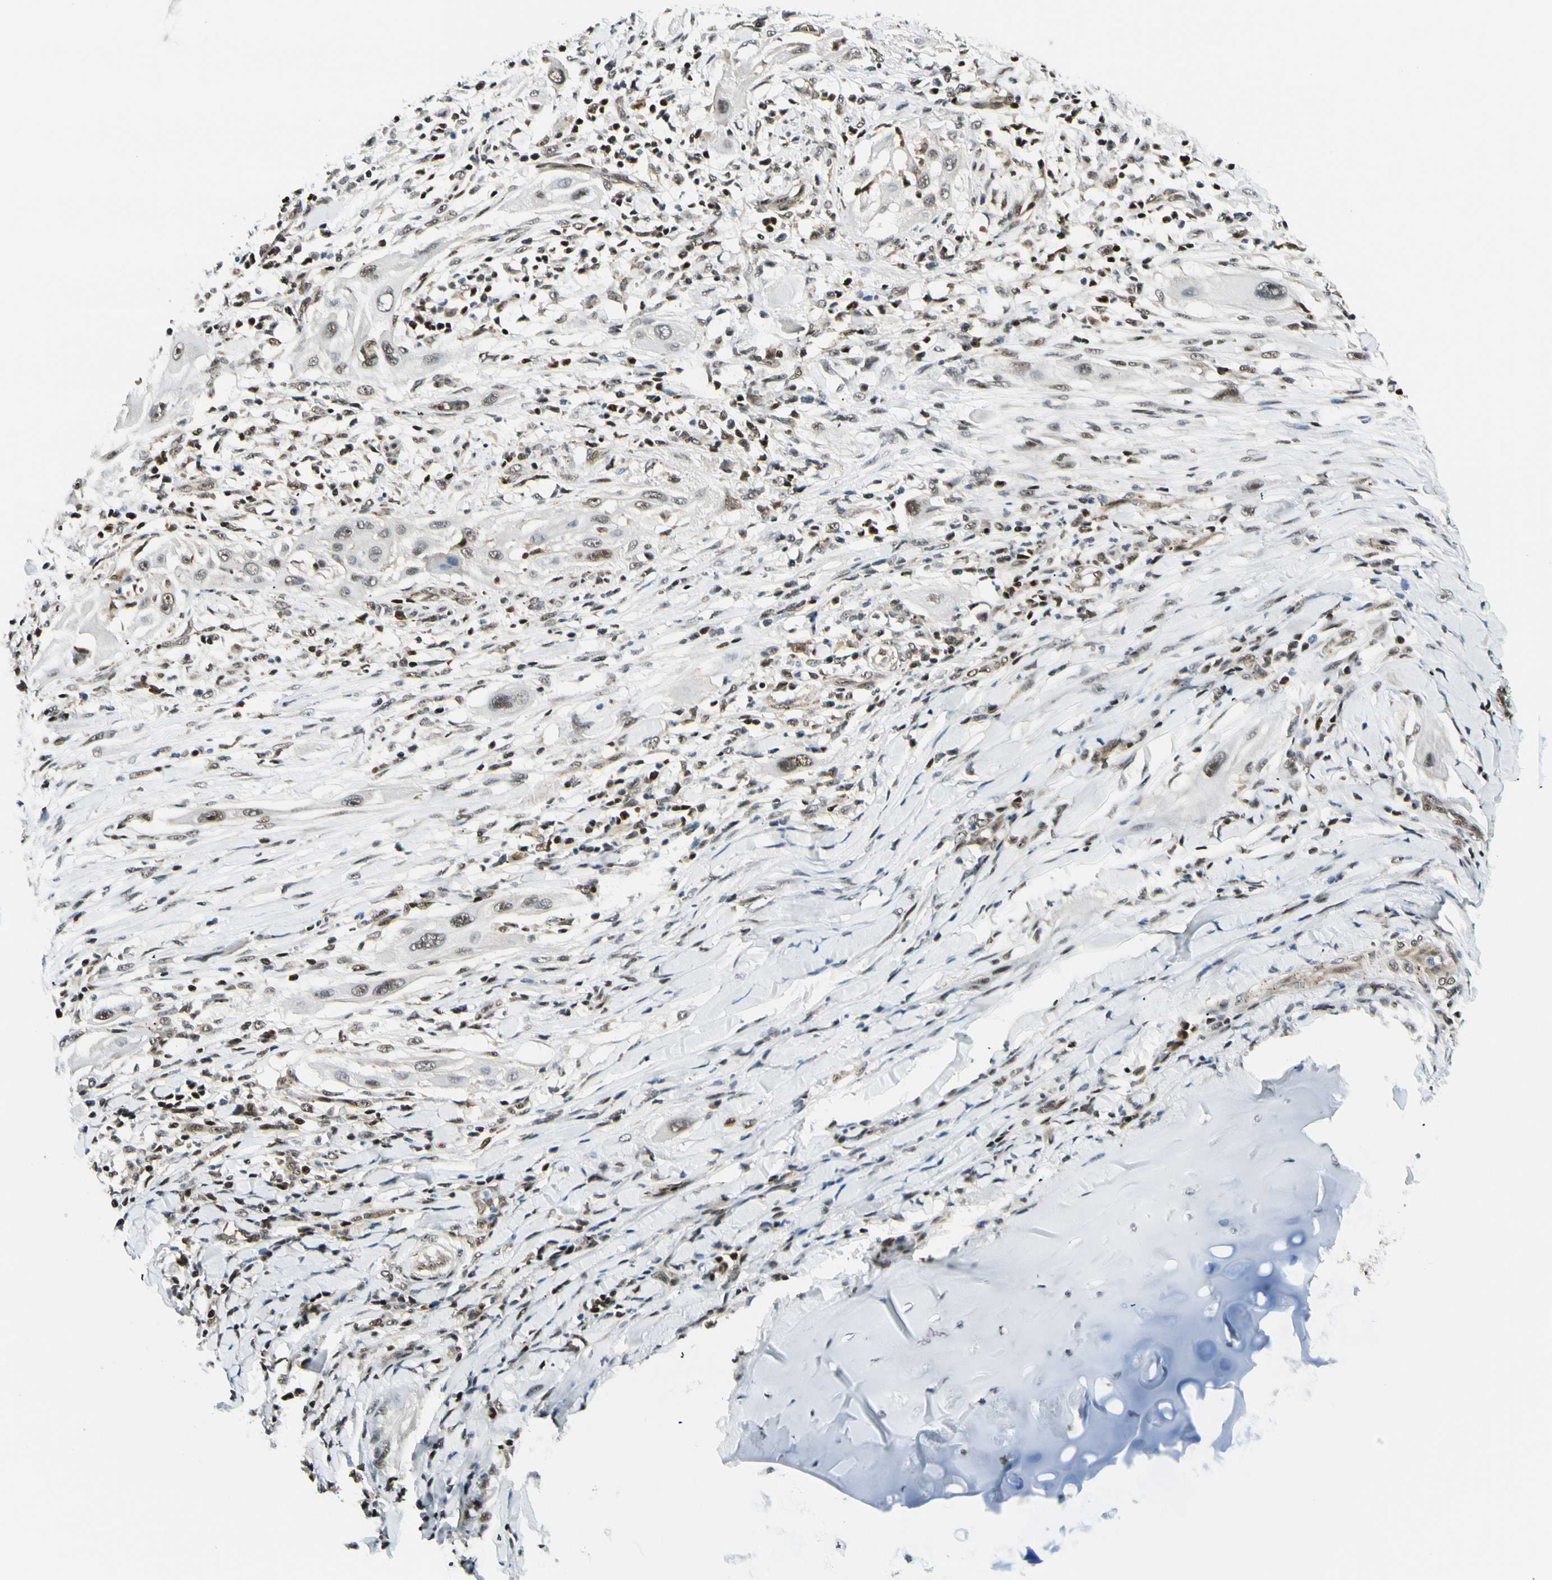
{"staining": {"intensity": "weak", "quantity": ">75%", "location": "cytoplasmic/membranous"}, "tissue": "lung cancer", "cell_type": "Tumor cells", "image_type": "cancer", "snomed": [{"axis": "morphology", "description": "Squamous cell carcinoma, NOS"}, {"axis": "topography", "description": "Lung"}], "caption": "The histopathology image shows staining of lung squamous cell carcinoma, revealing weak cytoplasmic/membranous protein staining (brown color) within tumor cells.", "gene": "DAXX", "patient": {"sex": "female", "age": 47}}